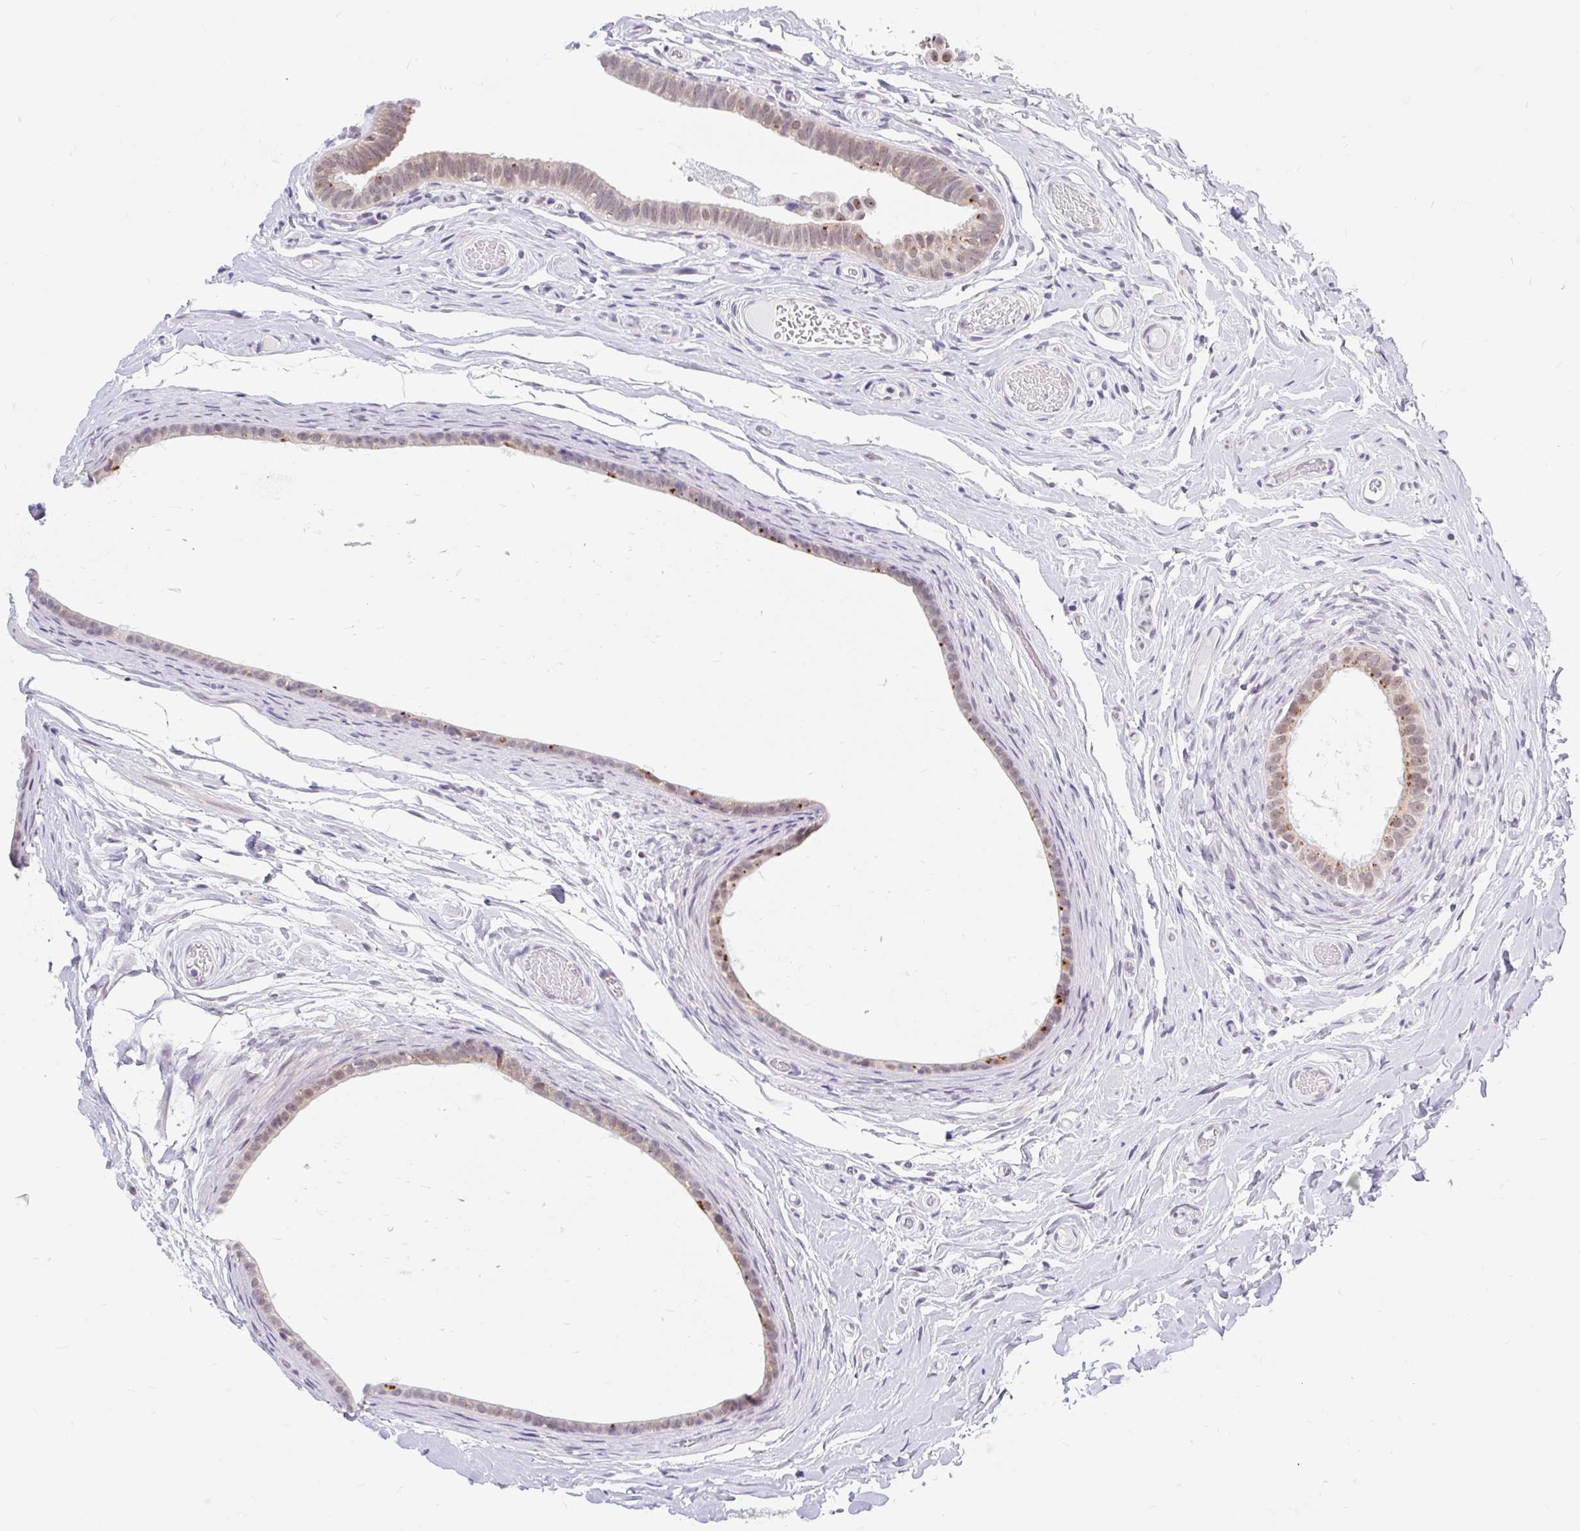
{"staining": {"intensity": "weak", "quantity": ">75%", "location": "cytoplasmic/membranous"}, "tissue": "epididymis", "cell_type": "Glandular cells", "image_type": "normal", "snomed": [{"axis": "morphology", "description": "Normal tissue, NOS"}, {"axis": "morphology", "description": "Carcinoma, Embryonal, NOS"}, {"axis": "topography", "description": "Testis"}, {"axis": "topography", "description": "Epididymis"}], "caption": "The image exhibits staining of benign epididymis, revealing weak cytoplasmic/membranous protein positivity (brown color) within glandular cells.", "gene": "SRSF10", "patient": {"sex": "male", "age": 36}}